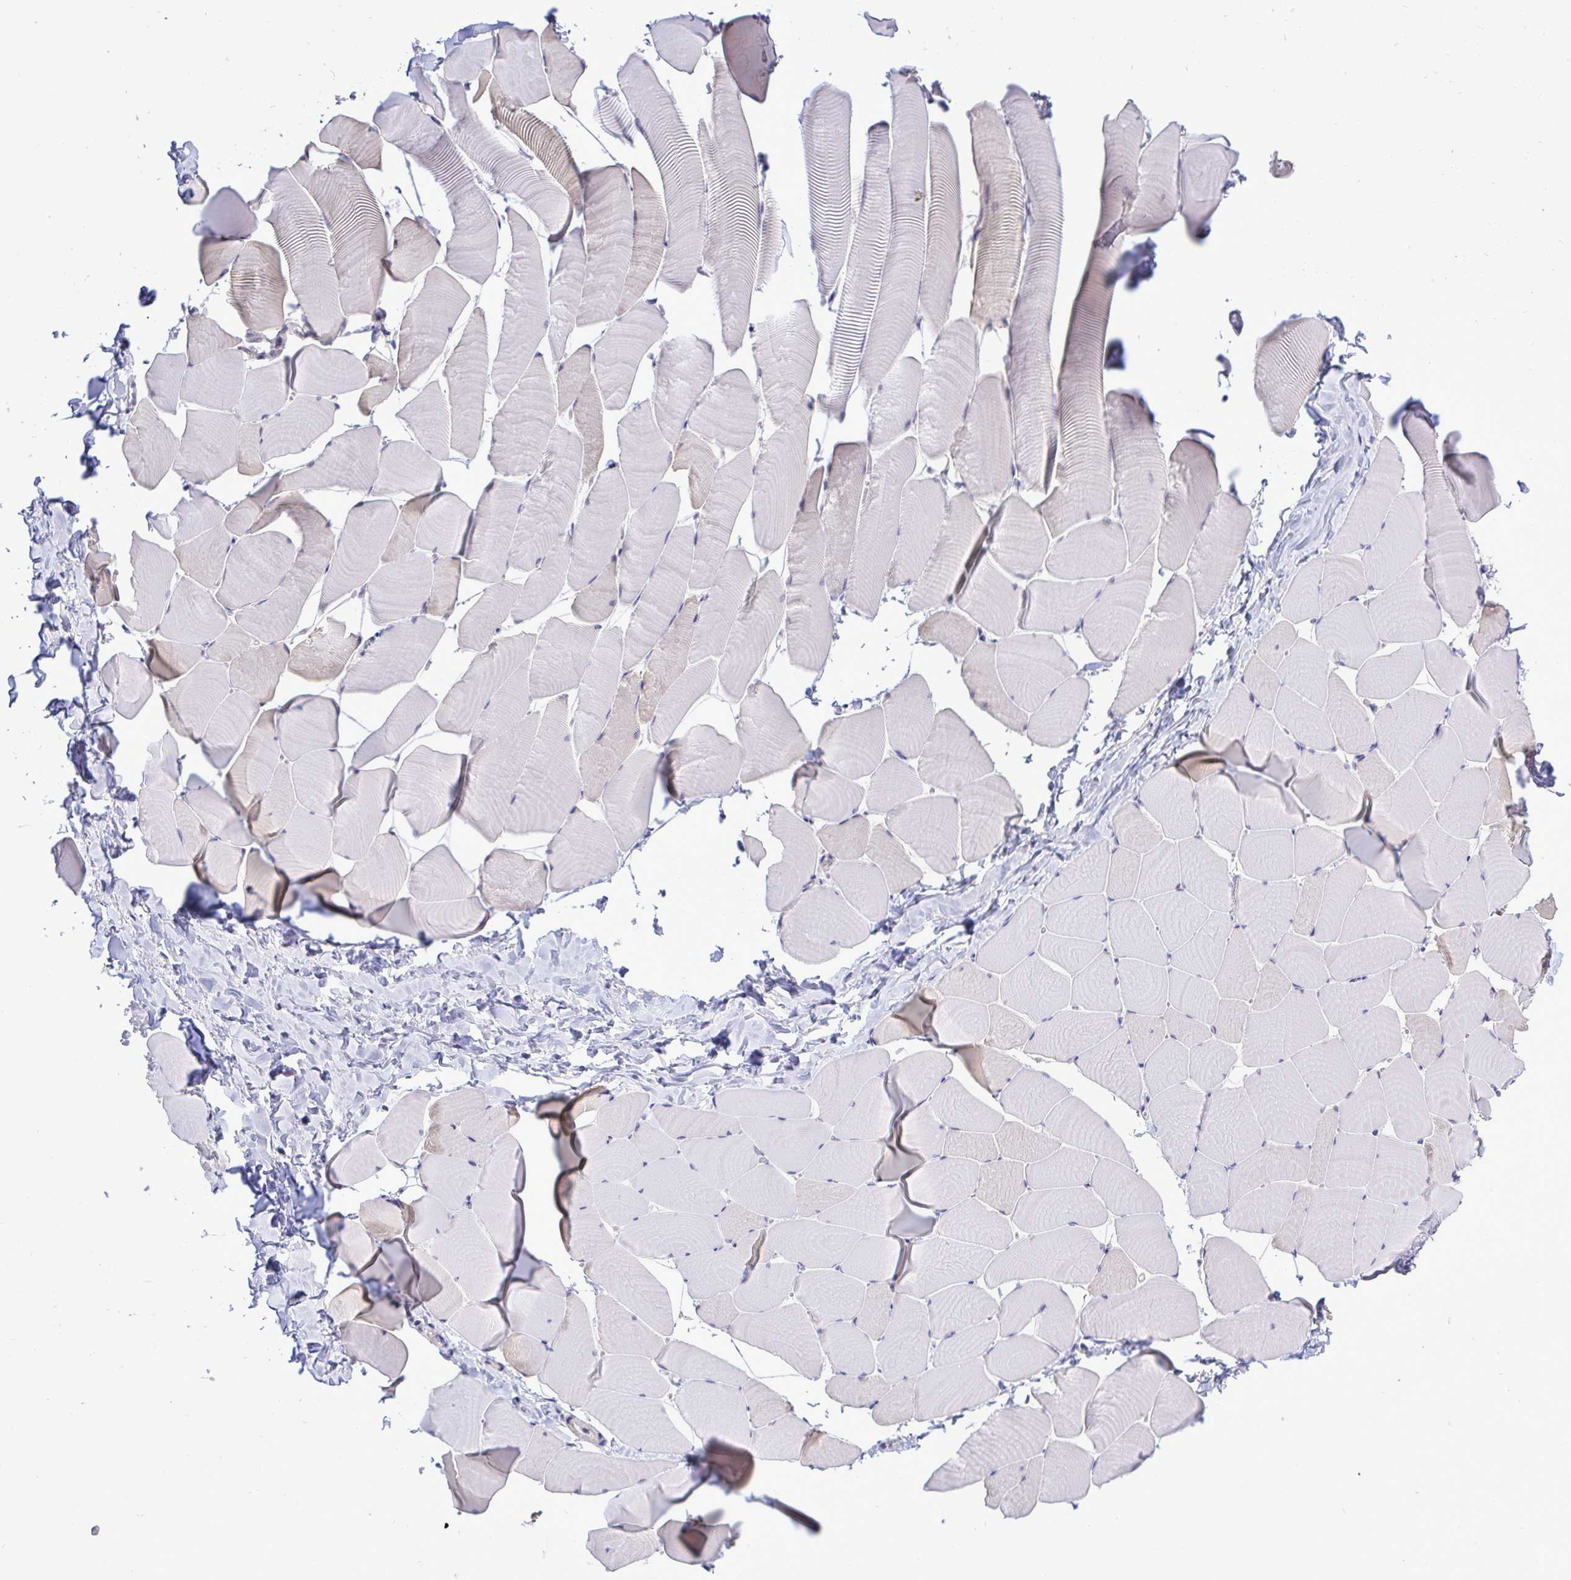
{"staining": {"intensity": "negative", "quantity": "none", "location": "none"}, "tissue": "skeletal muscle", "cell_type": "Myocytes", "image_type": "normal", "snomed": [{"axis": "morphology", "description": "Normal tissue, NOS"}, {"axis": "topography", "description": "Skeletal muscle"}], "caption": "IHC image of normal skeletal muscle stained for a protein (brown), which shows no staining in myocytes. The staining was performed using DAB (3,3'-diaminobenzidine) to visualize the protein expression in brown, while the nuclei were stained in blue with hematoxylin (Magnification: 20x).", "gene": "ZNF444", "patient": {"sex": "male", "age": 25}}